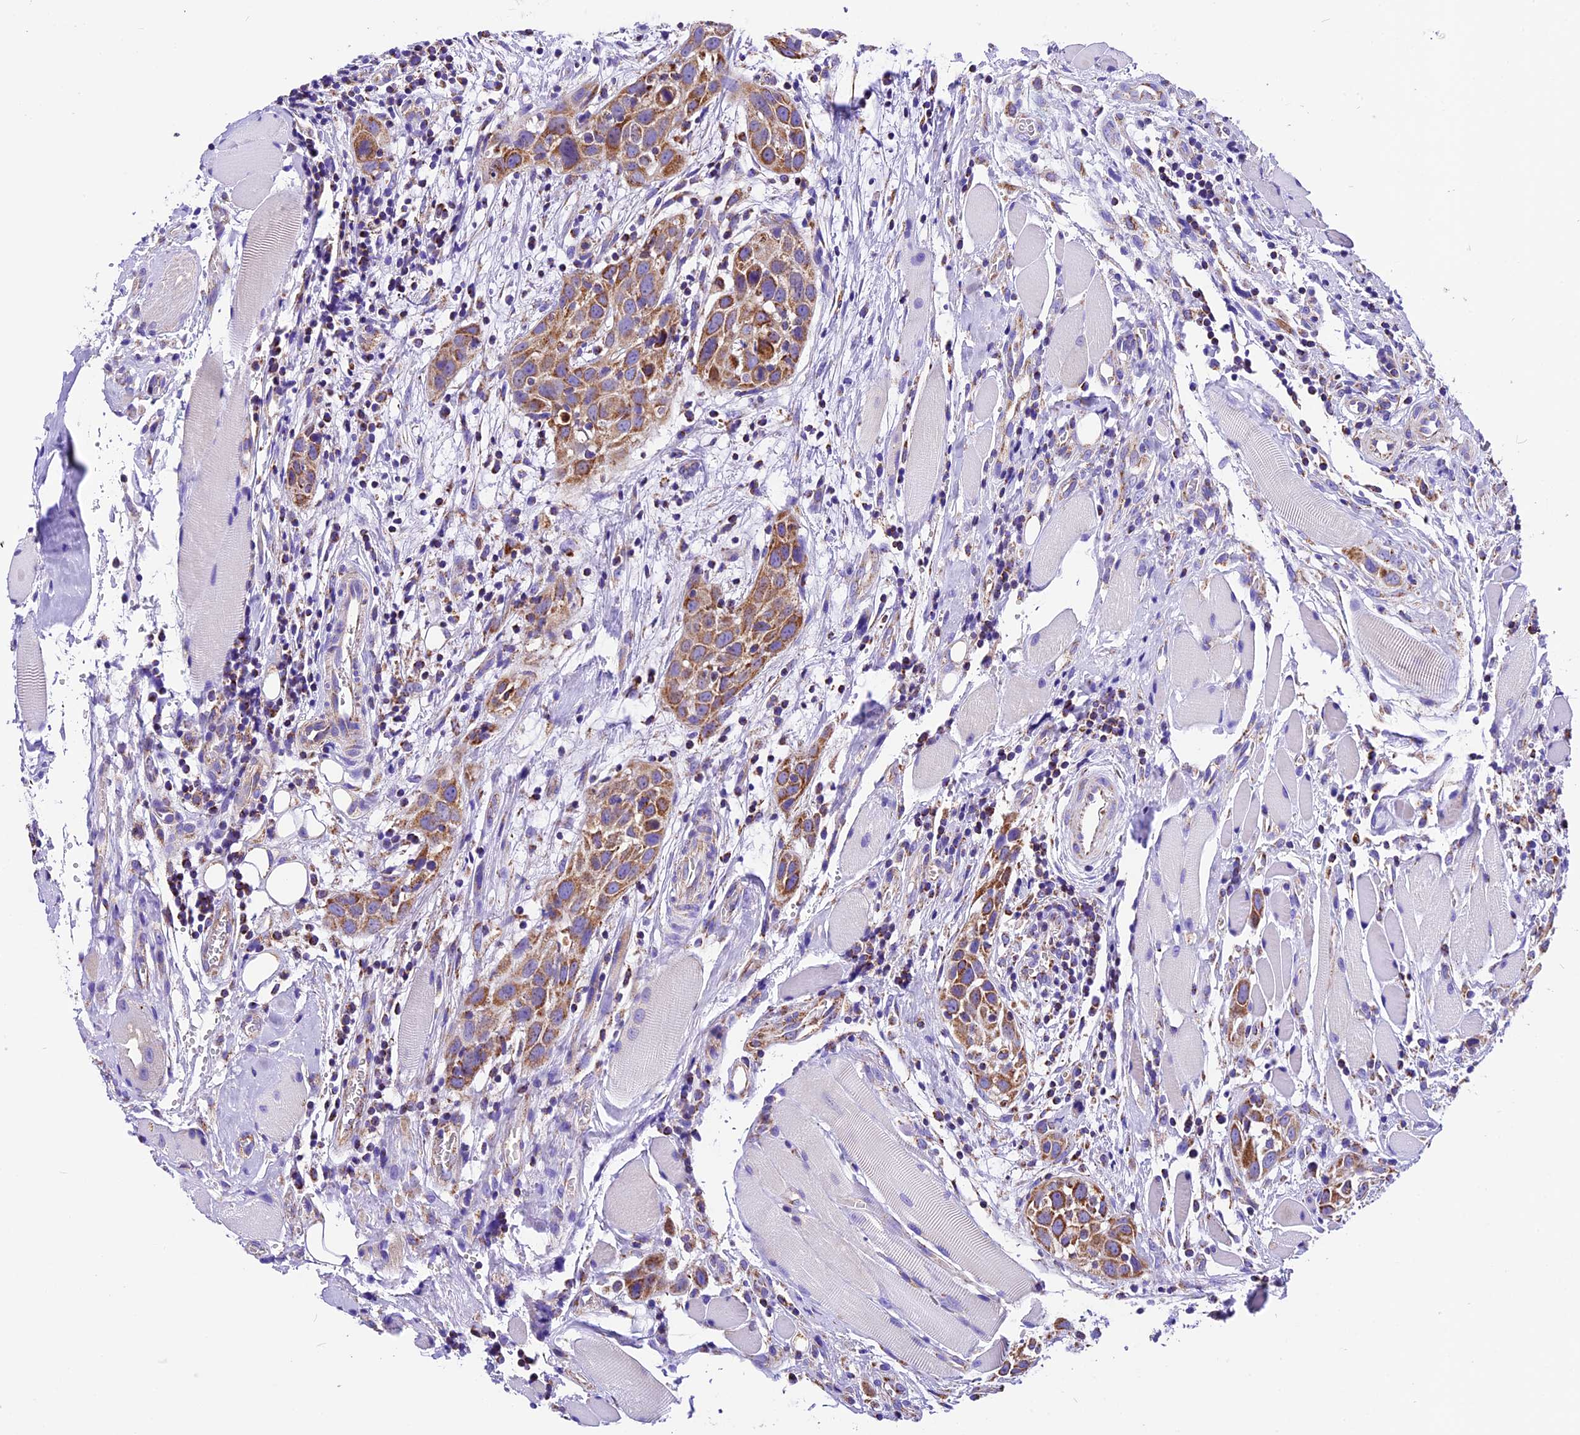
{"staining": {"intensity": "moderate", "quantity": ">75%", "location": "cytoplasmic/membranous"}, "tissue": "head and neck cancer", "cell_type": "Tumor cells", "image_type": "cancer", "snomed": [{"axis": "morphology", "description": "Squamous cell carcinoma, NOS"}, {"axis": "topography", "description": "Oral tissue"}, {"axis": "topography", "description": "Head-Neck"}], "caption": "Tumor cells exhibit medium levels of moderate cytoplasmic/membranous staining in approximately >75% of cells in human squamous cell carcinoma (head and neck).", "gene": "DCAF5", "patient": {"sex": "female", "age": 50}}